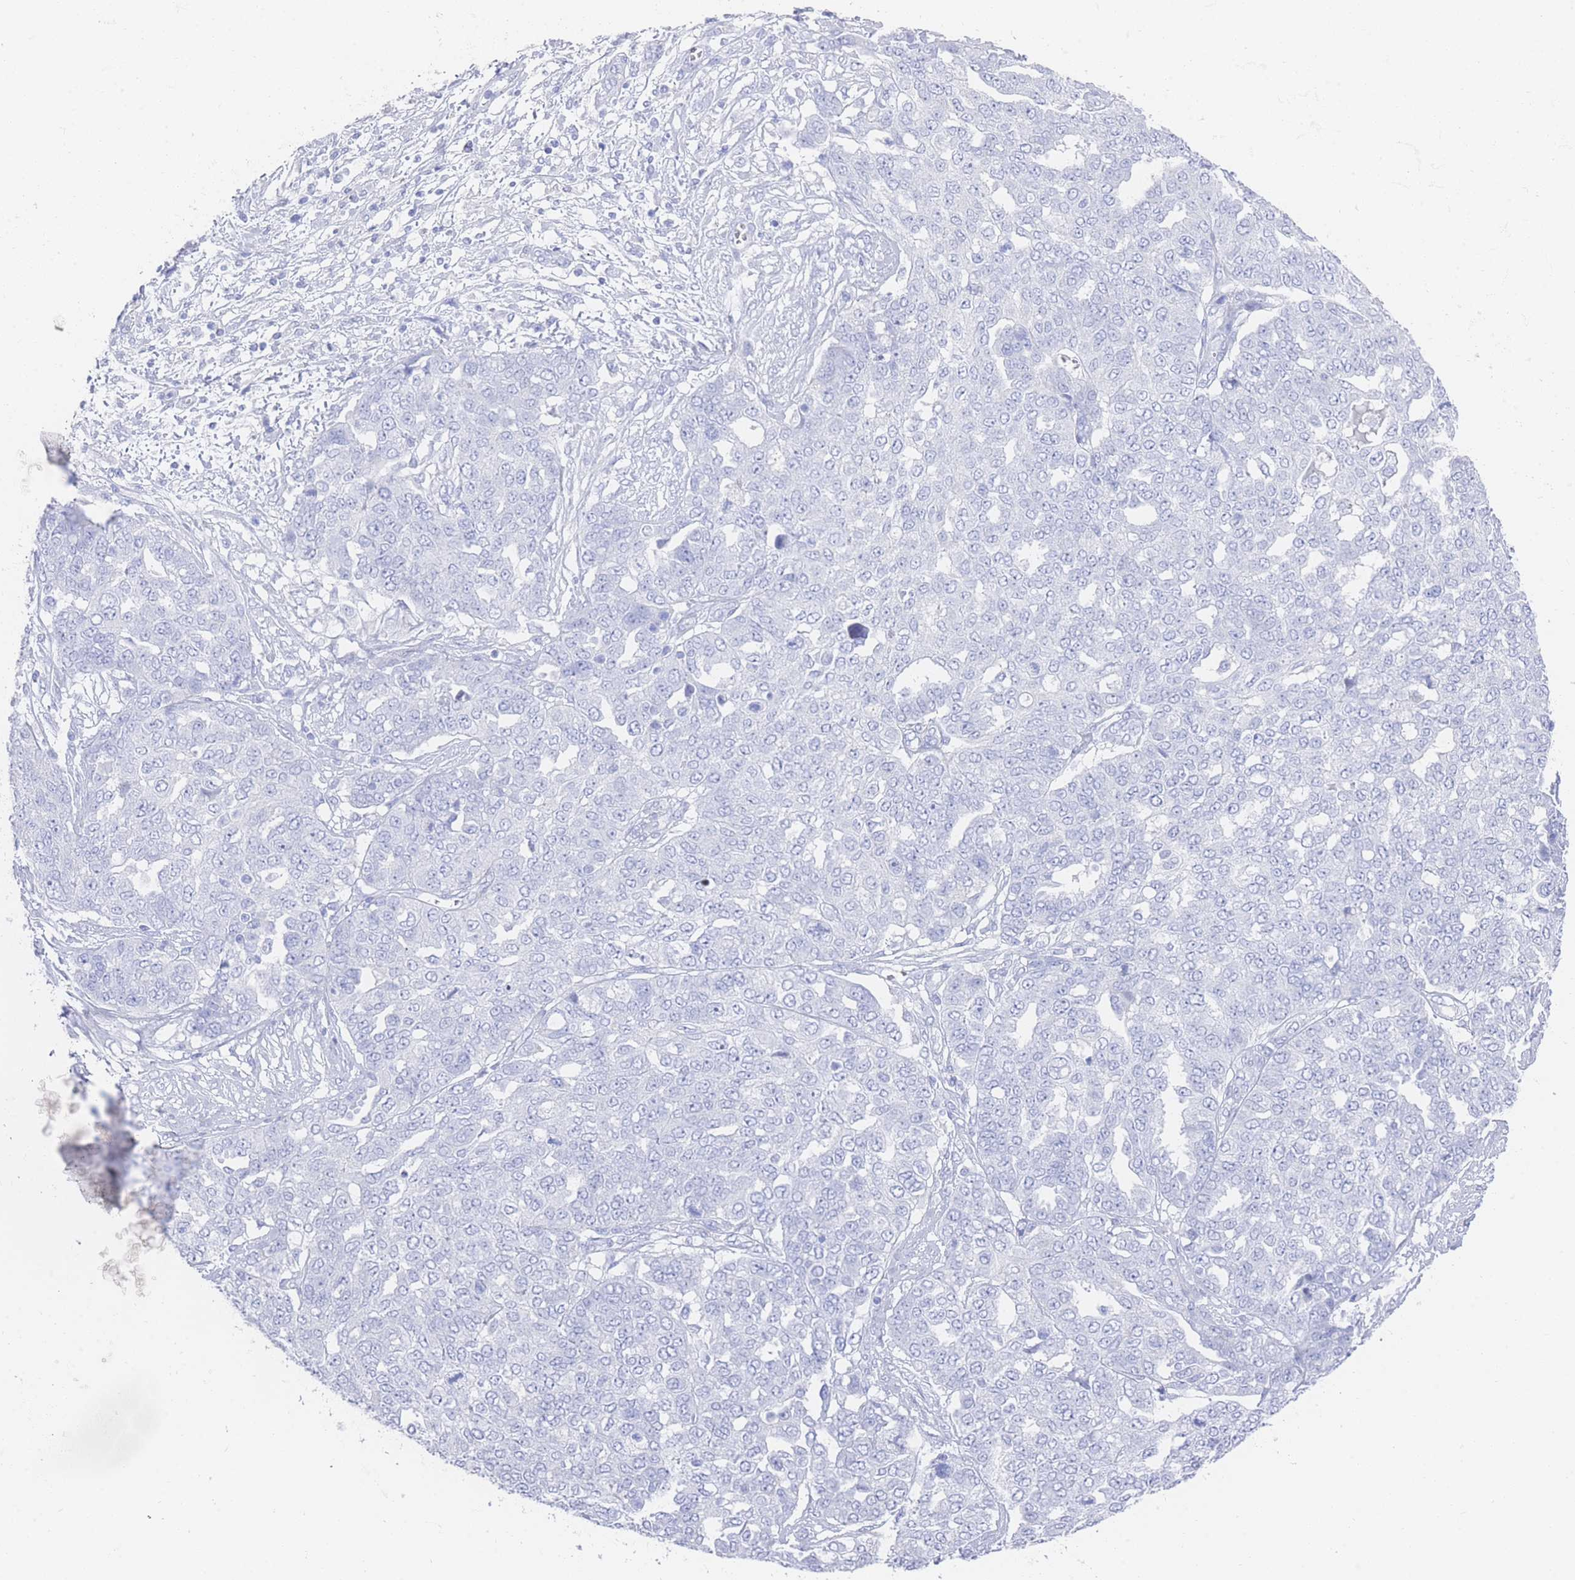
{"staining": {"intensity": "negative", "quantity": "none", "location": "none"}, "tissue": "ovarian cancer", "cell_type": "Tumor cells", "image_type": "cancer", "snomed": [{"axis": "morphology", "description": "Cystadenocarcinoma, serous, NOS"}, {"axis": "topography", "description": "Soft tissue"}, {"axis": "topography", "description": "Ovary"}], "caption": "Protein analysis of serous cystadenocarcinoma (ovarian) shows no significant positivity in tumor cells. The staining was performed using DAB to visualize the protein expression in brown, while the nuclei were stained in blue with hematoxylin (Magnification: 20x).", "gene": "LRRC37A", "patient": {"sex": "female", "age": 57}}